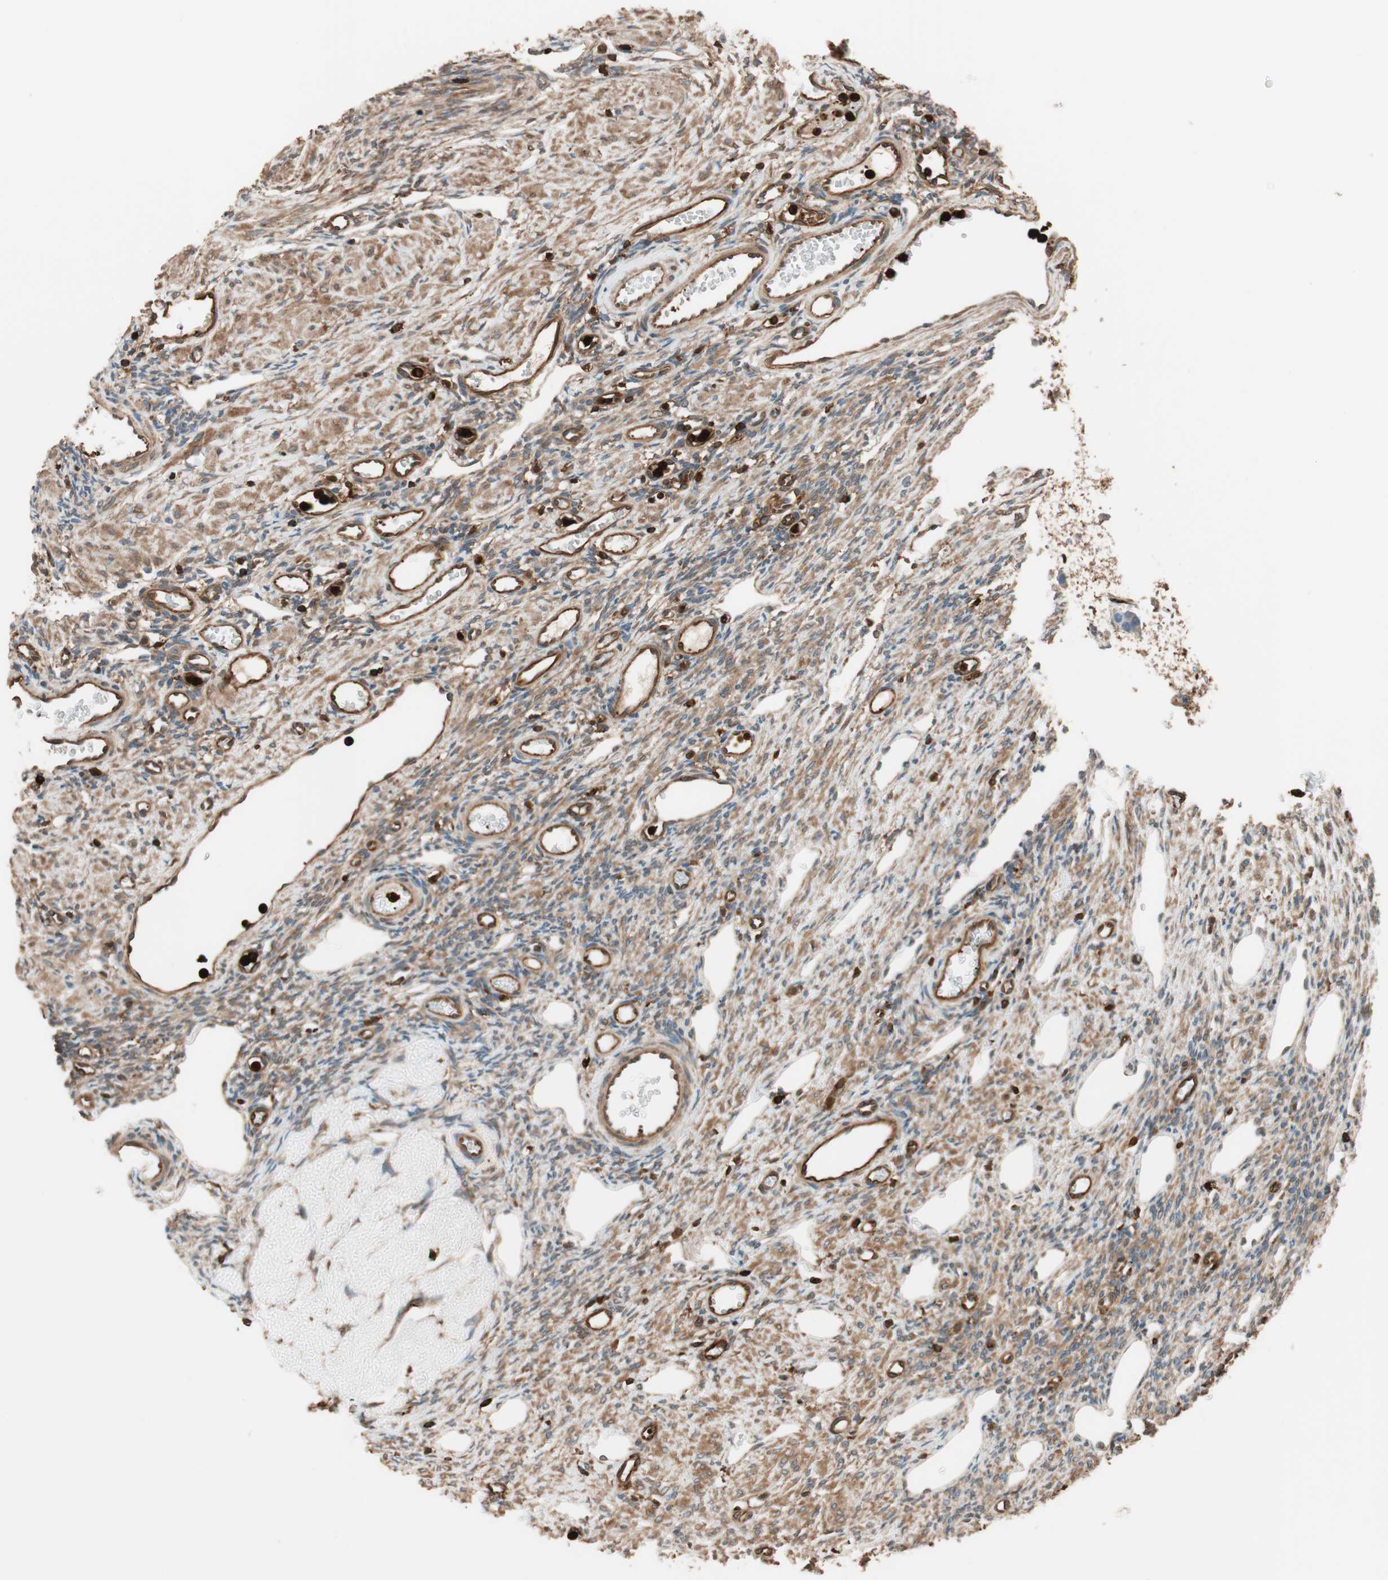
{"staining": {"intensity": "moderate", "quantity": ">75%", "location": "cytoplasmic/membranous"}, "tissue": "ovary", "cell_type": "Ovarian stroma cells", "image_type": "normal", "snomed": [{"axis": "morphology", "description": "Normal tissue, NOS"}, {"axis": "topography", "description": "Ovary"}], "caption": "Moderate cytoplasmic/membranous protein positivity is present in approximately >75% of ovarian stroma cells in ovary.", "gene": "VASP", "patient": {"sex": "female", "age": 33}}